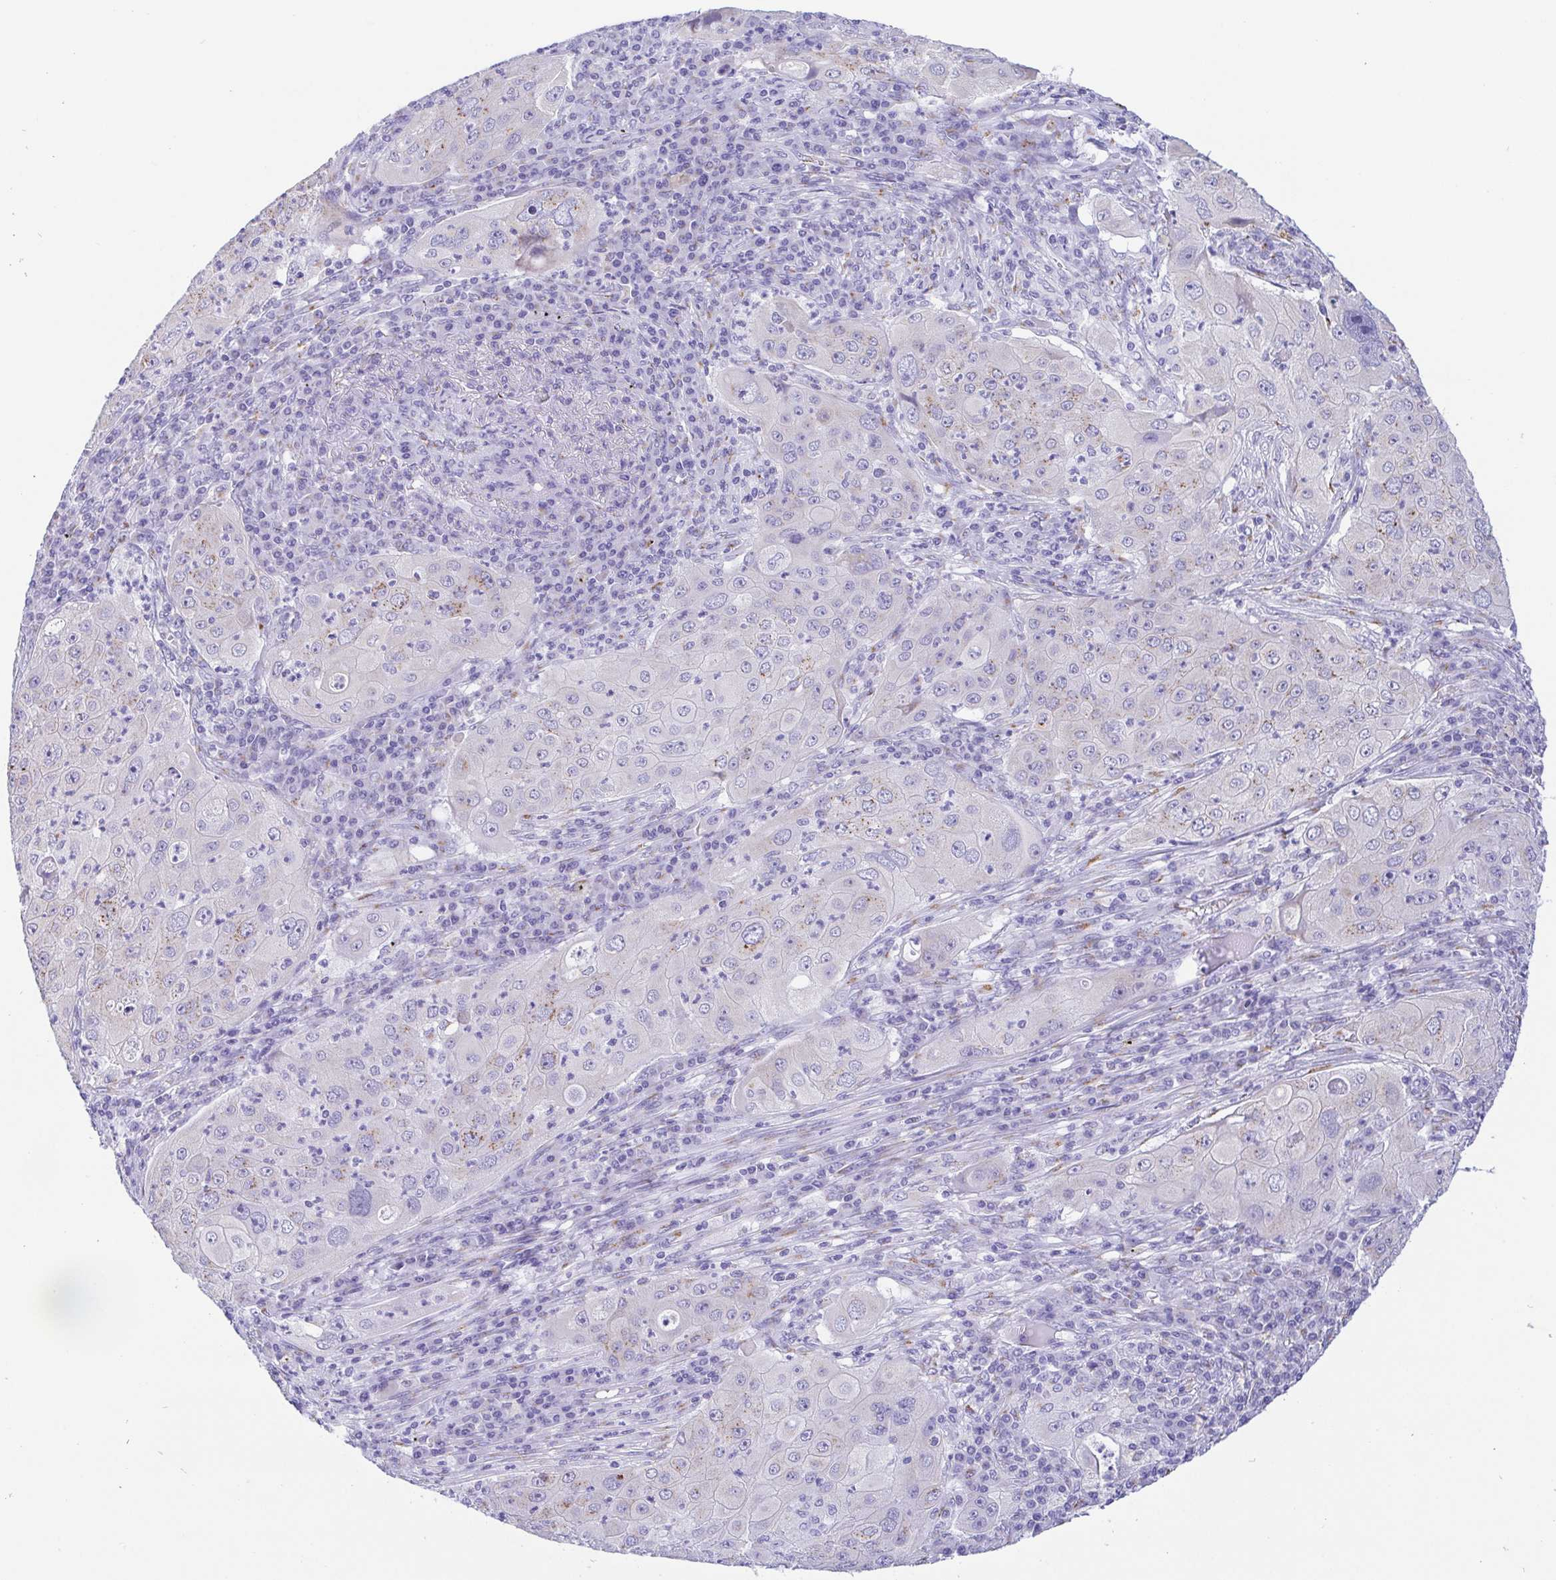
{"staining": {"intensity": "weak", "quantity": "<25%", "location": "cytoplasmic/membranous"}, "tissue": "lung cancer", "cell_type": "Tumor cells", "image_type": "cancer", "snomed": [{"axis": "morphology", "description": "Squamous cell carcinoma, NOS"}, {"axis": "topography", "description": "Lung"}], "caption": "Tumor cells show no significant protein staining in squamous cell carcinoma (lung).", "gene": "SULT1B1", "patient": {"sex": "female", "age": 59}}